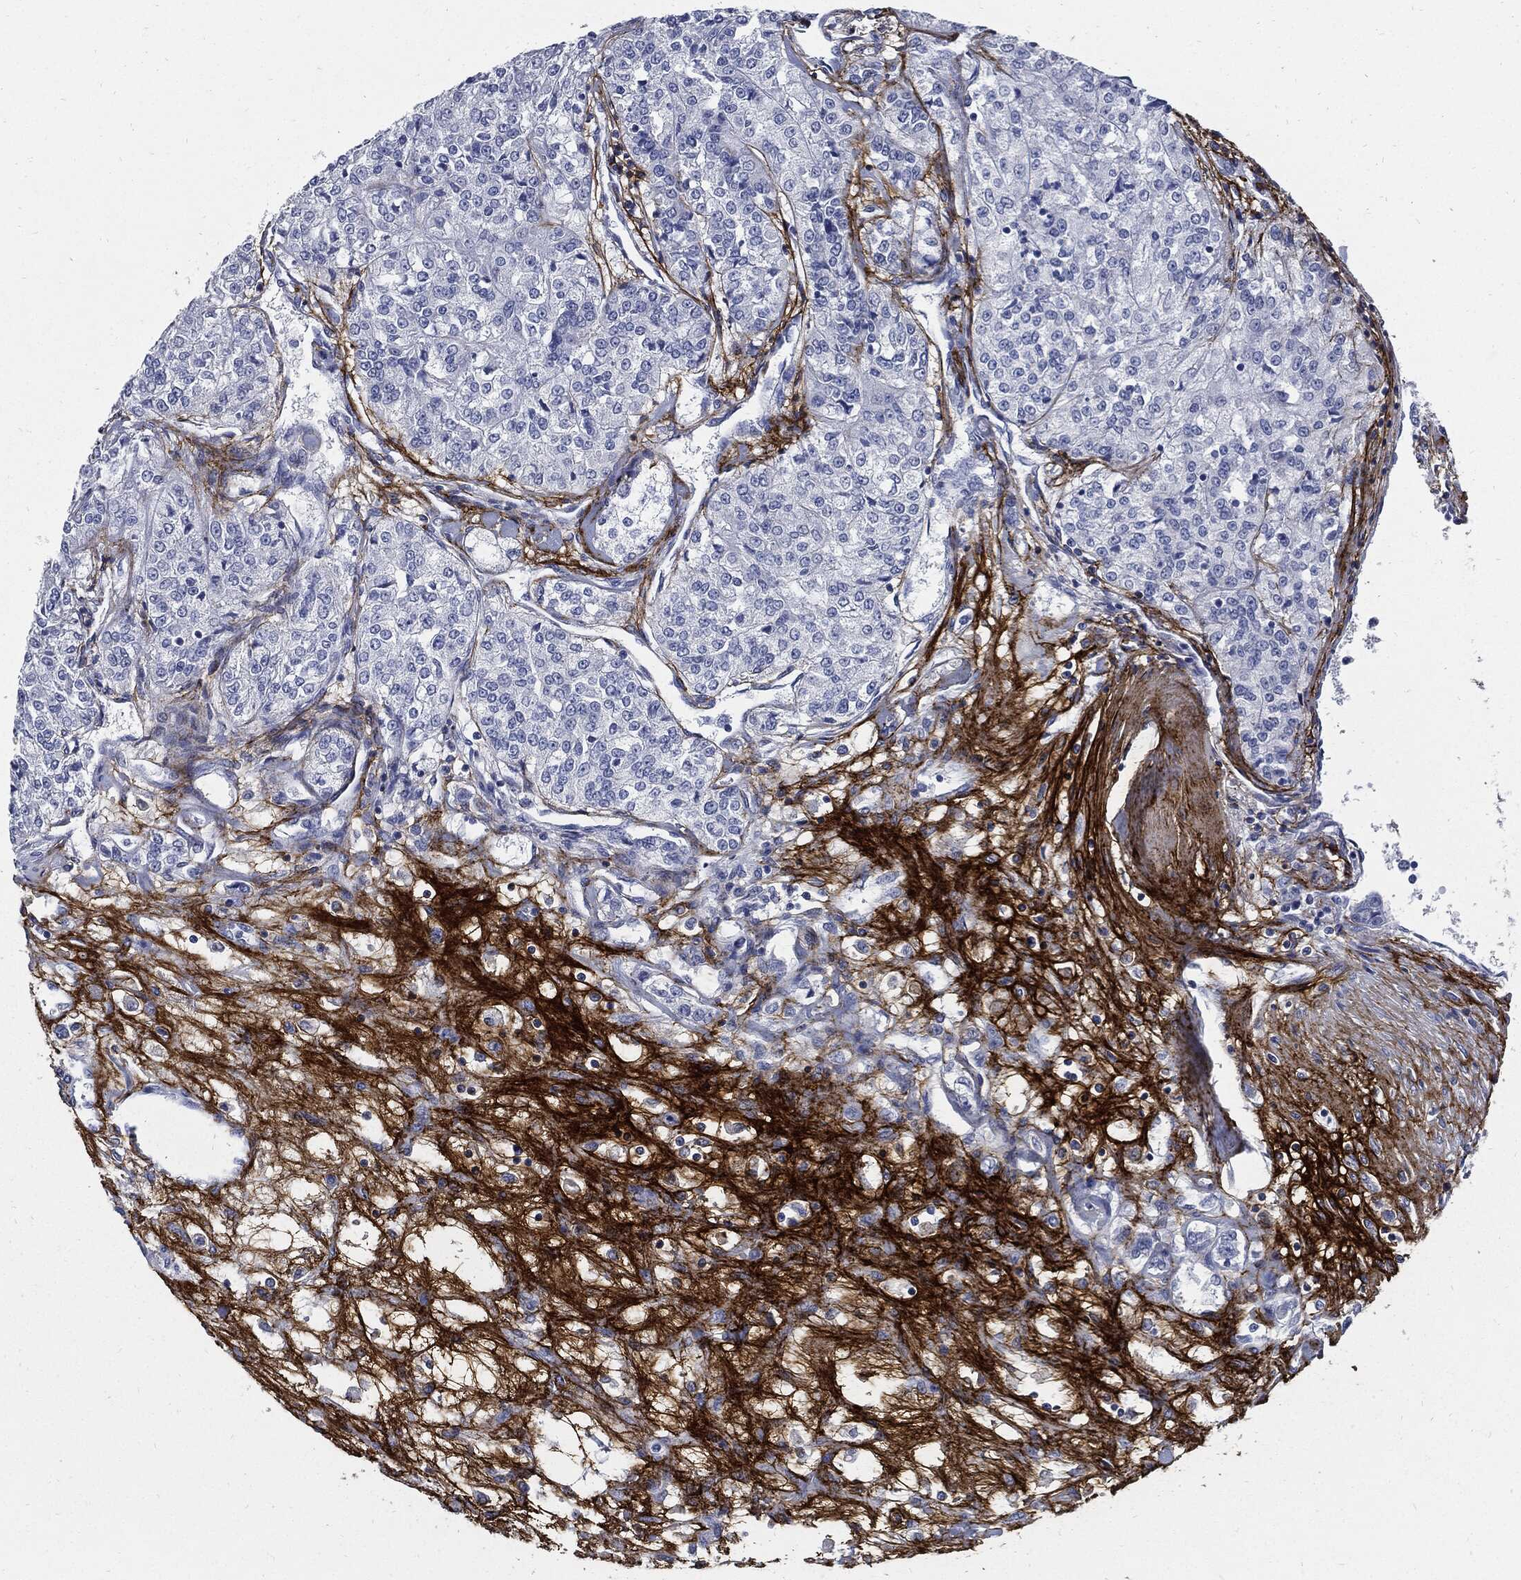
{"staining": {"intensity": "negative", "quantity": "none", "location": "none"}, "tissue": "renal cancer", "cell_type": "Tumor cells", "image_type": "cancer", "snomed": [{"axis": "morphology", "description": "Adenocarcinoma, NOS"}, {"axis": "topography", "description": "Kidney"}], "caption": "IHC micrograph of neoplastic tissue: renal adenocarcinoma stained with DAB demonstrates no significant protein staining in tumor cells.", "gene": "FBN1", "patient": {"sex": "female", "age": 63}}